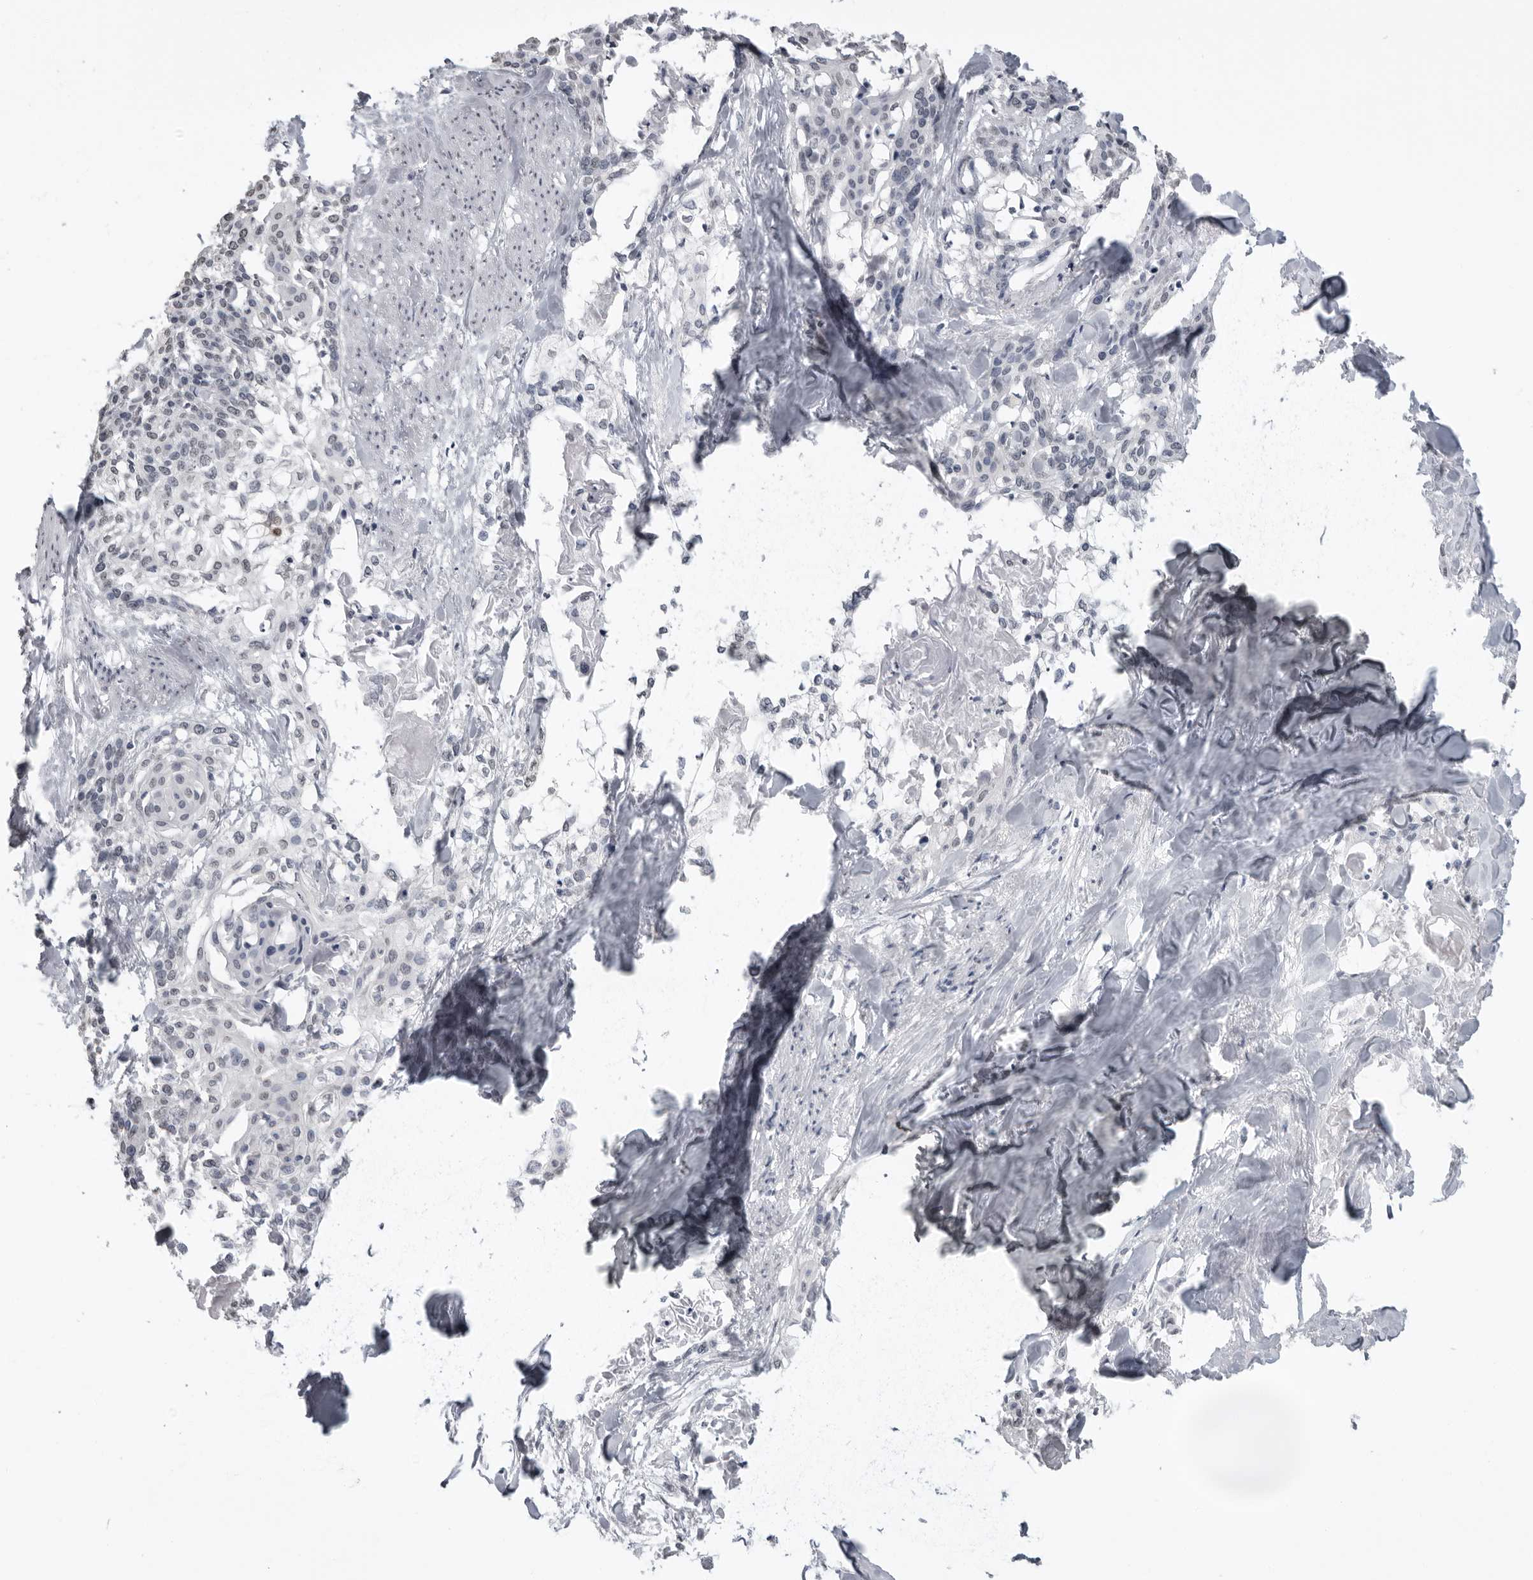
{"staining": {"intensity": "negative", "quantity": "none", "location": "none"}, "tissue": "cervical cancer", "cell_type": "Tumor cells", "image_type": "cancer", "snomed": [{"axis": "morphology", "description": "Squamous cell carcinoma, NOS"}, {"axis": "topography", "description": "Cervix"}], "caption": "A histopathology image of cervical cancer stained for a protein exhibits no brown staining in tumor cells. The staining was performed using DAB (3,3'-diaminobenzidine) to visualize the protein expression in brown, while the nuclei were stained in blue with hematoxylin (Magnification: 20x).", "gene": "HEPACAM", "patient": {"sex": "female", "age": 57}}